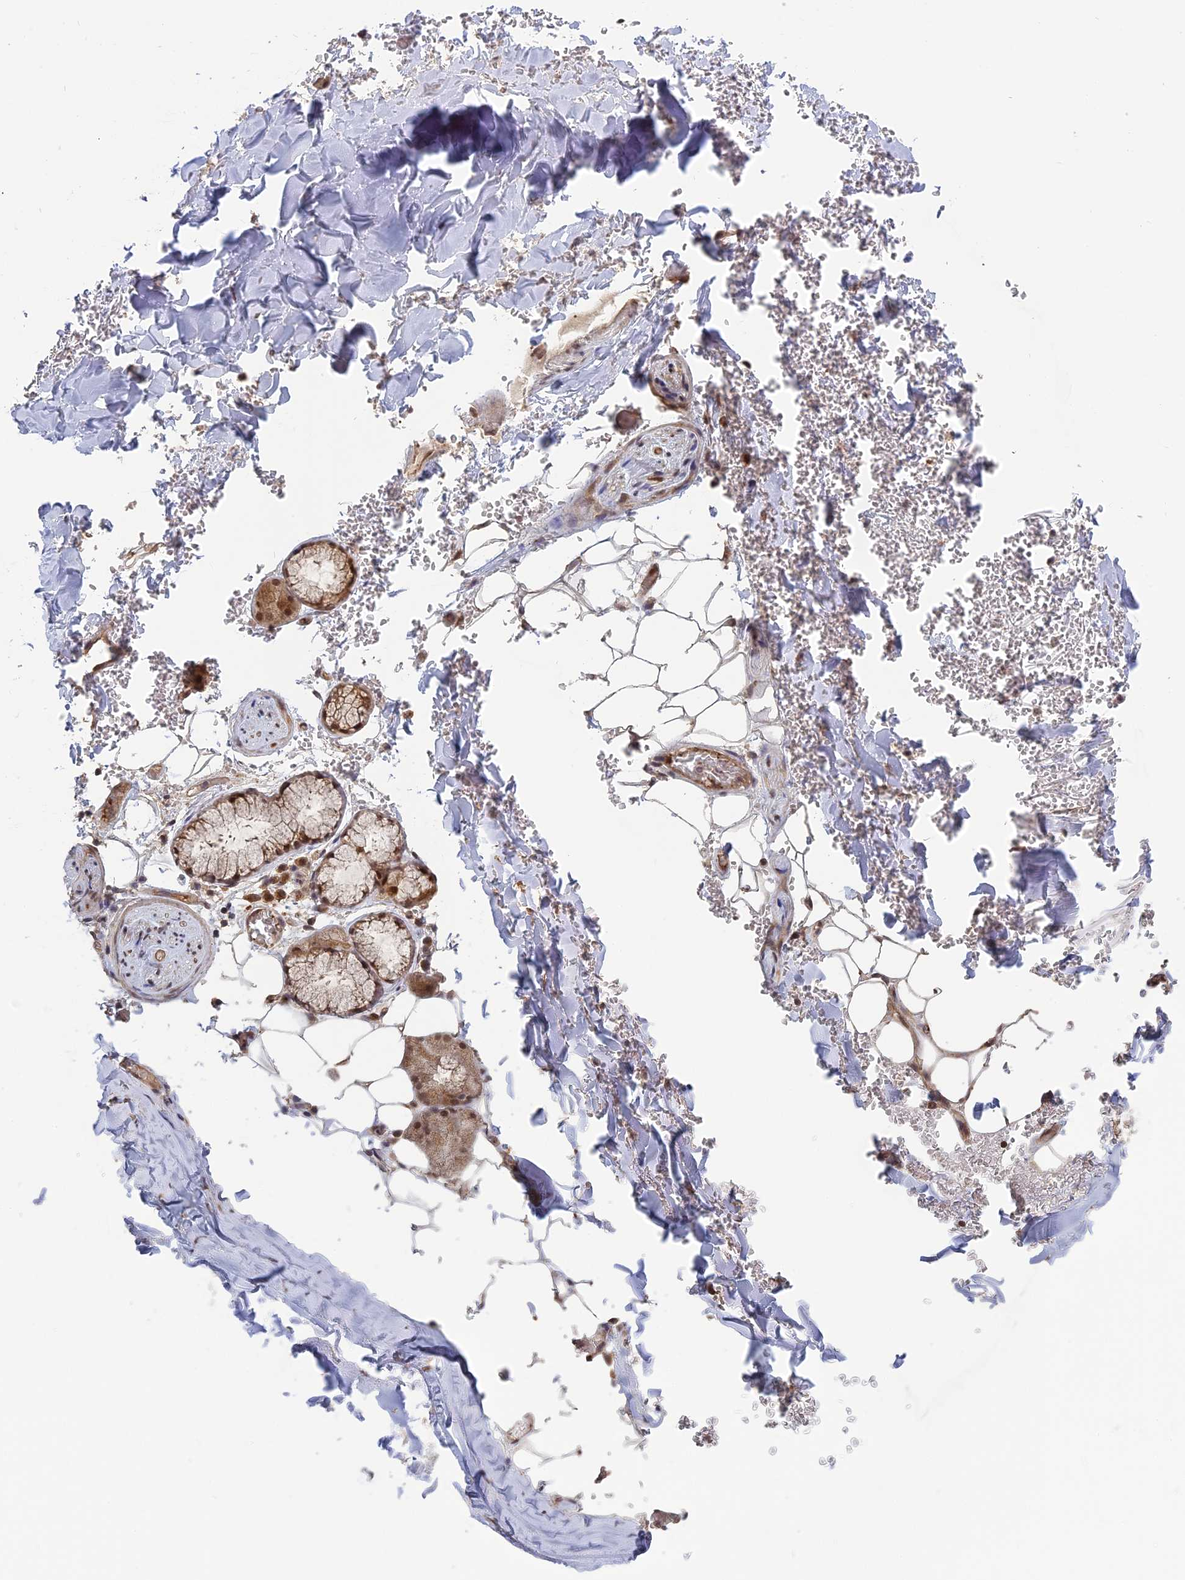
{"staining": {"intensity": "moderate", "quantity": "<25%", "location": "cytoplasmic/membranous,nuclear"}, "tissue": "adipose tissue", "cell_type": "Adipocytes", "image_type": "normal", "snomed": [{"axis": "morphology", "description": "Normal tissue, NOS"}, {"axis": "topography", "description": "Lymph node"}, {"axis": "topography", "description": "Bronchus"}], "caption": "A brown stain shows moderate cytoplasmic/membranous,nuclear staining of a protein in adipocytes of benign adipose tissue. Using DAB (brown) and hematoxylin (blue) stains, captured at high magnification using brightfield microscopy.", "gene": "PKIG", "patient": {"sex": "male", "age": 63}}